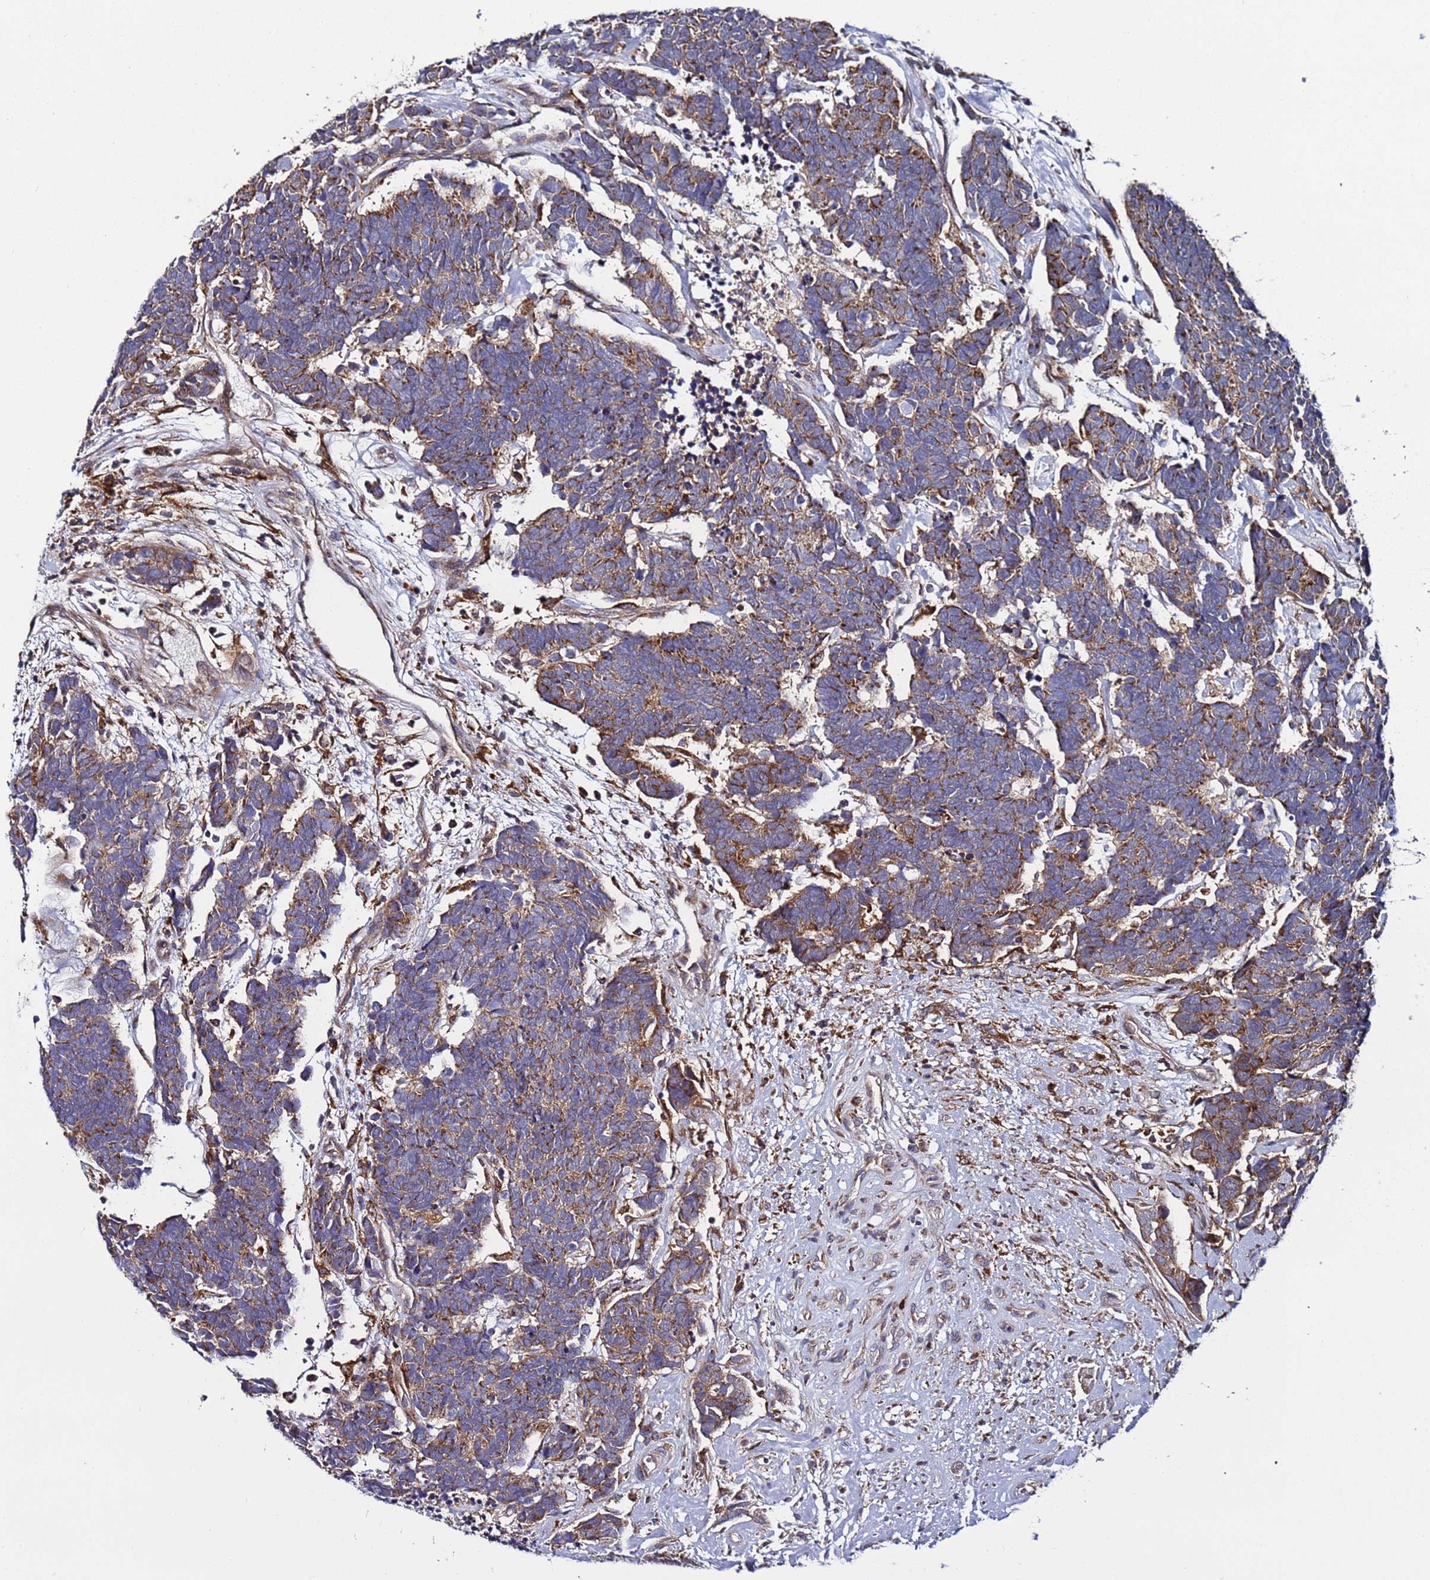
{"staining": {"intensity": "moderate", "quantity": ">75%", "location": "cytoplasmic/membranous"}, "tissue": "carcinoid", "cell_type": "Tumor cells", "image_type": "cancer", "snomed": [{"axis": "morphology", "description": "Carcinoma, NOS"}, {"axis": "morphology", "description": "Carcinoid, malignant, NOS"}, {"axis": "topography", "description": "Urinary bladder"}], "caption": "Immunohistochemical staining of human carcinoid displays medium levels of moderate cytoplasmic/membranous protein staining in about >75% of tumor cells. The staining is performed using DAB brown chromogen to label protein expression. The nuclei are counter-stained blue using hematoxylin.", "gene": "TMEM176B", "patient": {"sex": "male", "age": 57}}